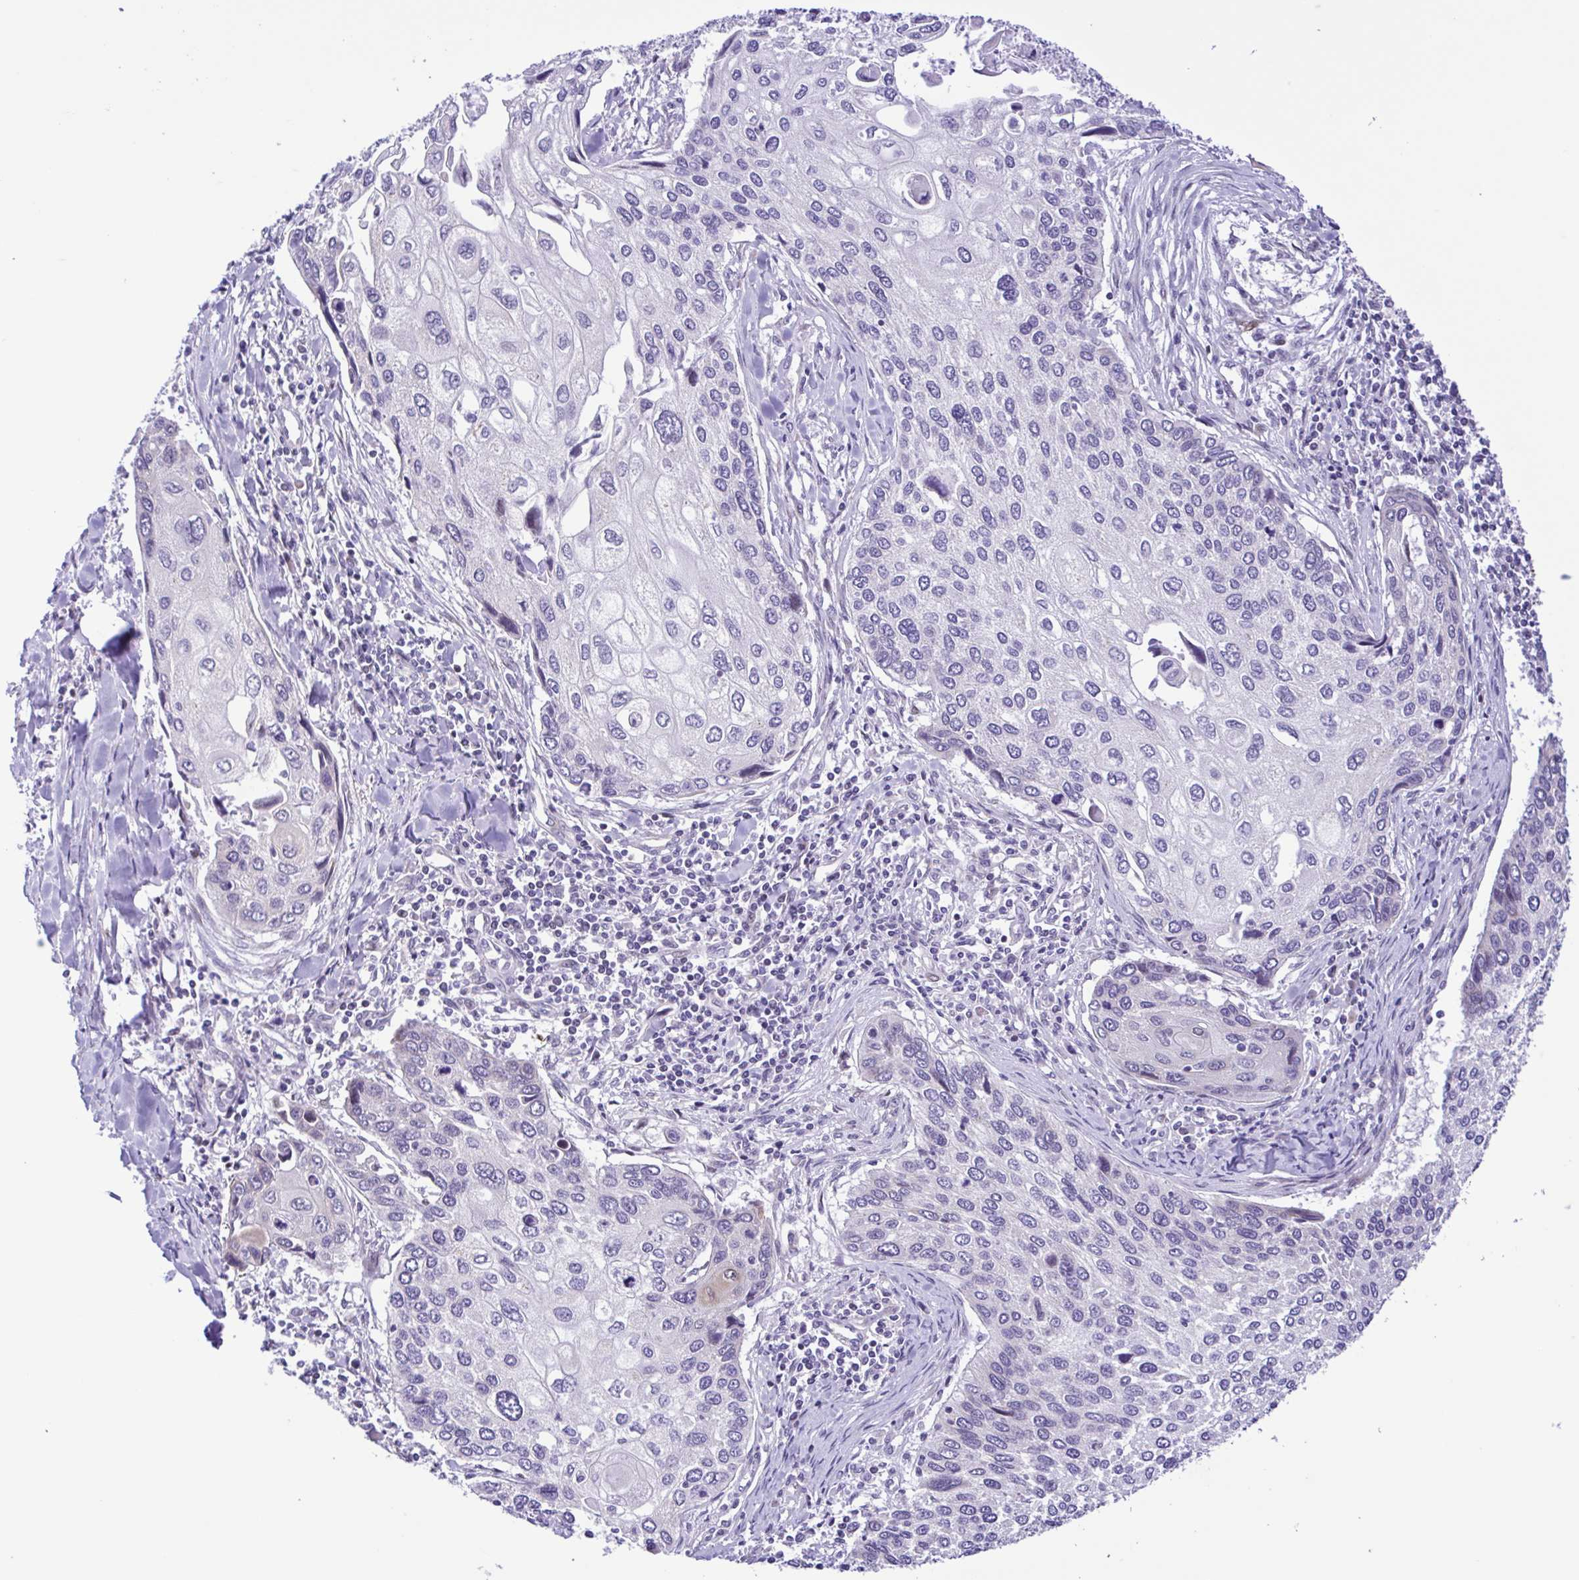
{"staining": {"intensity": "negative", "quantity": "none", "location": "none"}, "tissue": "lung cancer", "cell_type": "Tumor cells", "image_type": "cancer", "snomed": [{"axis": "morphology", "description": "Squamous cell carcinoma, NOS"}, {"axis": "morphology", "description": "Squamous cell carcinoma, metastatic, NOS"}, {"axis": "topography", "description": "Lung"}], "caption": "The immunohistochemistry (IHC) image has no significant positivity in tumor cells of lung metastatic squamous cell carcinoma tissue.", "gene": "TGM3", "patient": {"sex": "male", "age": 63}}